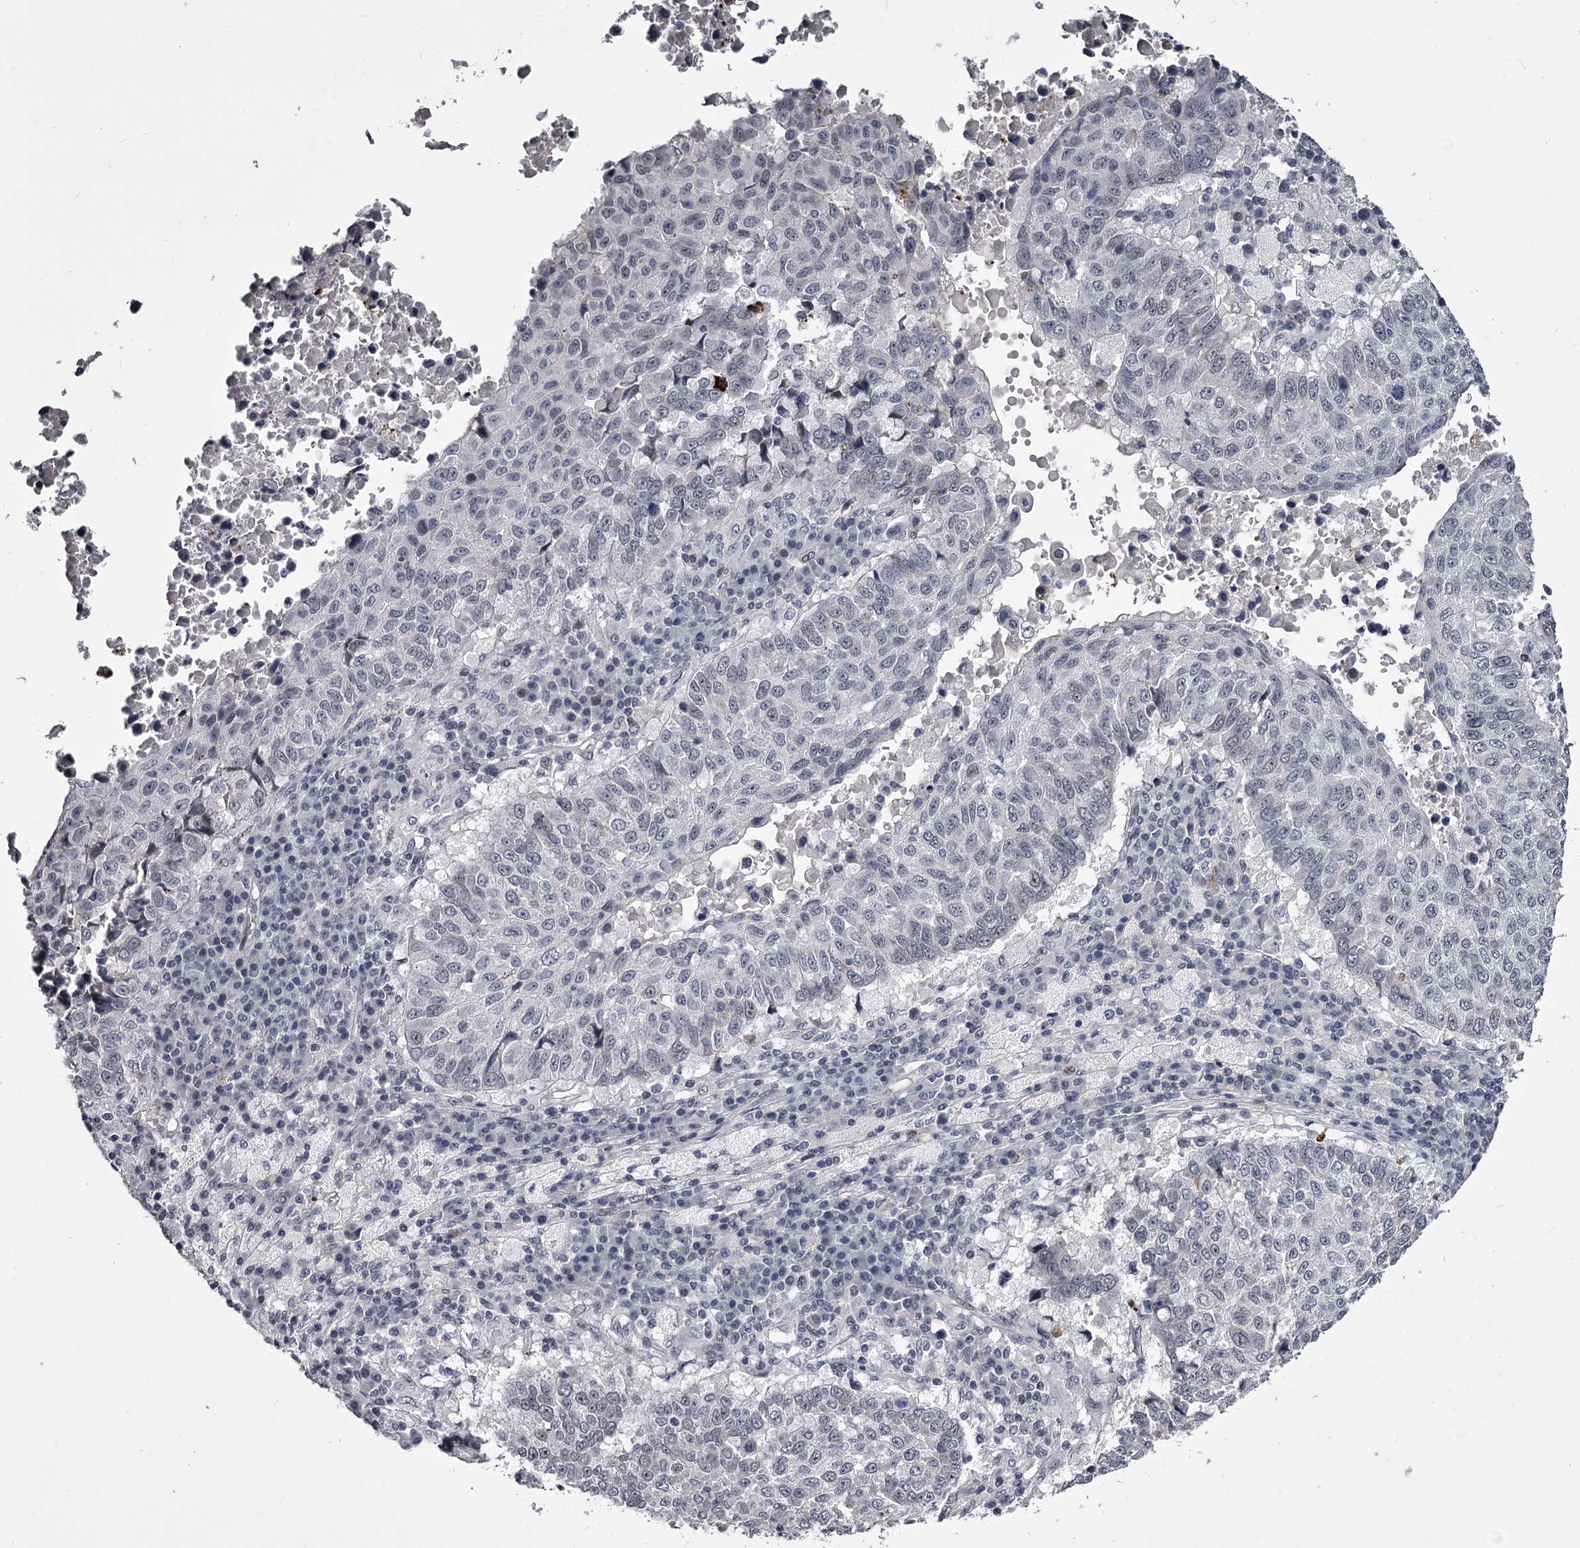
{"staining": {"intensity": "negative", "quantity": "none", "location": "none"}, "tissue": "lung cancer", "cell_type": "Tumor cells", "image_type": "cancer", "snomed": [{"axis": "morphology", "description": "Squamous cell carcinoma, NOS"}, {"axis": "topography", "description": "Lung"}], "caption": "Lung cancer (squamous cell carcinoma) was stained to show a protein in brown. There is no significant expression in tumor cells. (DAB (3,3'-diaminobenzidine) immunohistochemistry with hematoxylin counter stain).", "gene": "OVOL2", "patient": {"sex": "male", "age": 73}}